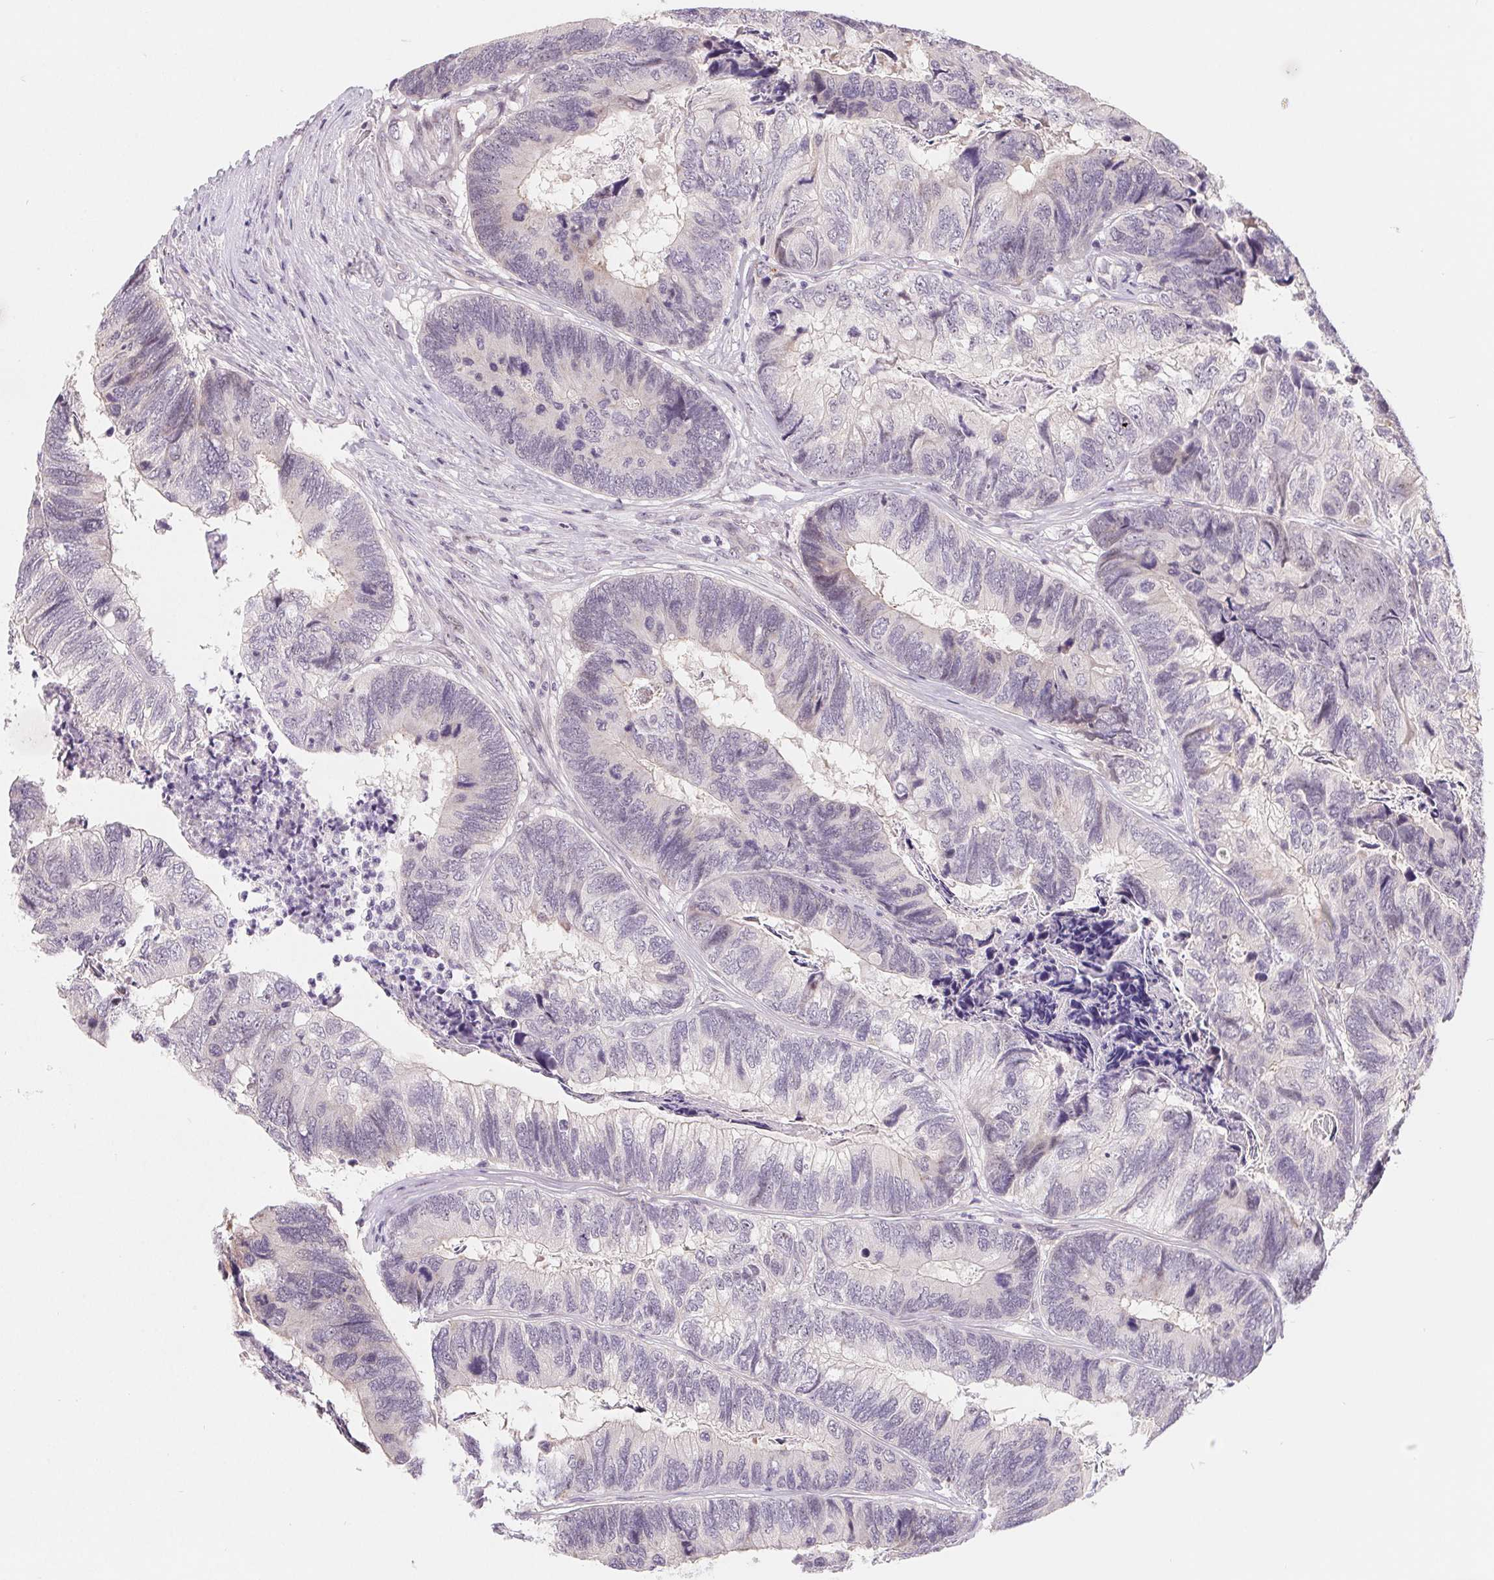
{"staining": {"intensity": "negative", "quantity": "none", "location": "none"}, "tissue": "colorectal cancer", "cell_type": "Tumor cells", "image_type": "cancer", "snomed": [{"axis": "morphology", "description": "Adenocarcinoma, NOS"}, {"axis": "topography", "description": "Colon"}], "caption": "Immunohistochemistry image of neoplastic tissue: human adenocarcinoma (colorectal) stained with DAB shows no significant protein positivity in tumor cells.", "gene": "LCA5L", "patient": {"sex": "female", "age": 67}}